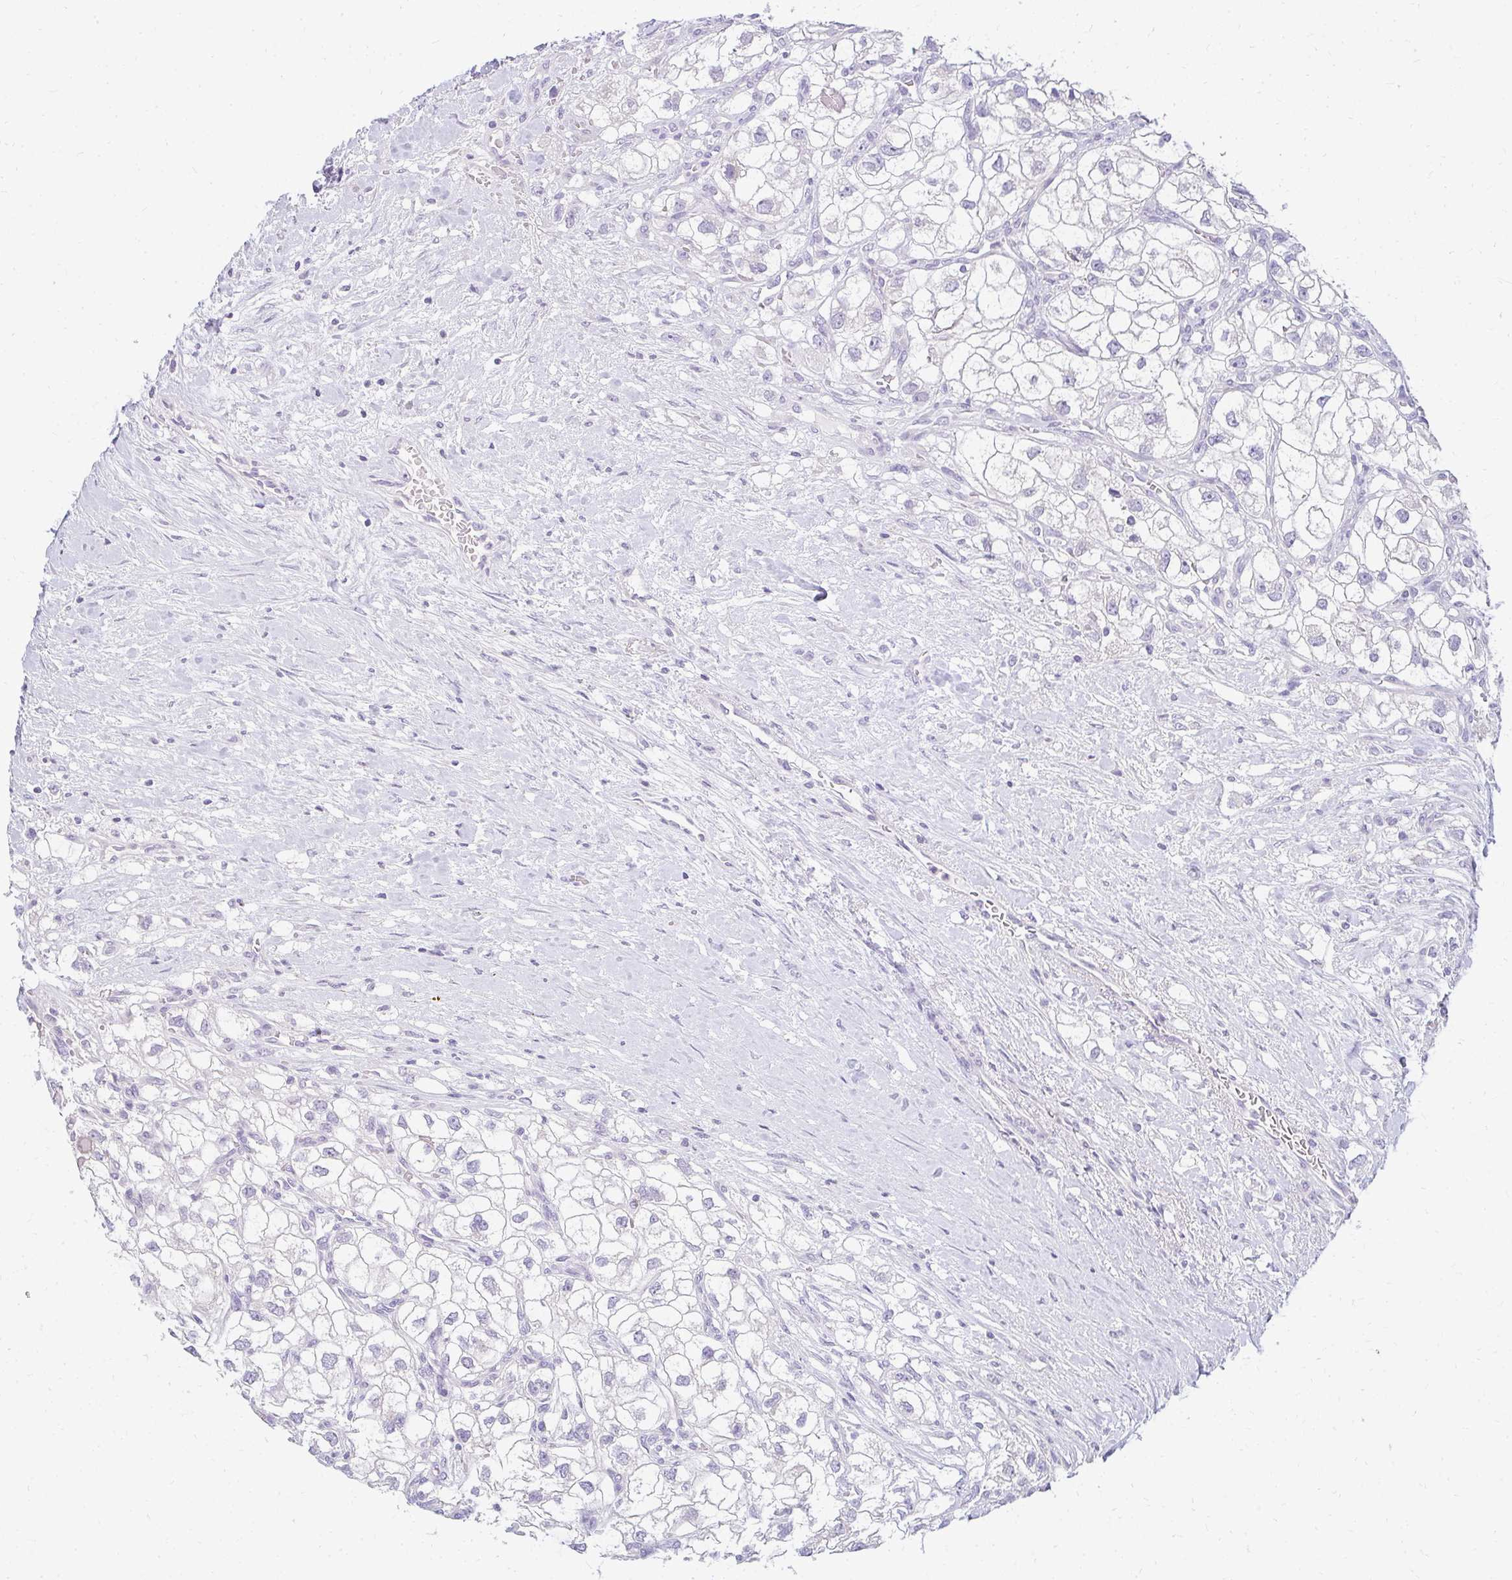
{"staining": {"intensity": "negative", "quantity": "none", "location": "none"}, "tissue": "renal cancer", "cell_type": "Tumor cells", "image_type": "cancer", "snomed": [{"axis": "morphology", "description": "Adenocarcinoma, NOS"}, {"axis": "topography", "description": "Kidney"}], "caption": "Immunohistochemistry histopathology image of neoplastic tissue: human renal adenocarcinoma stained with DAB (3,3'-diaminobenzidine) reveals no significant protein positivity in tumor cells. (DAB immunohistochemistry with hematoxylin counter stain).", "gene": "PPP1R3G", "patient": {"sex": "male", "age": 59}}